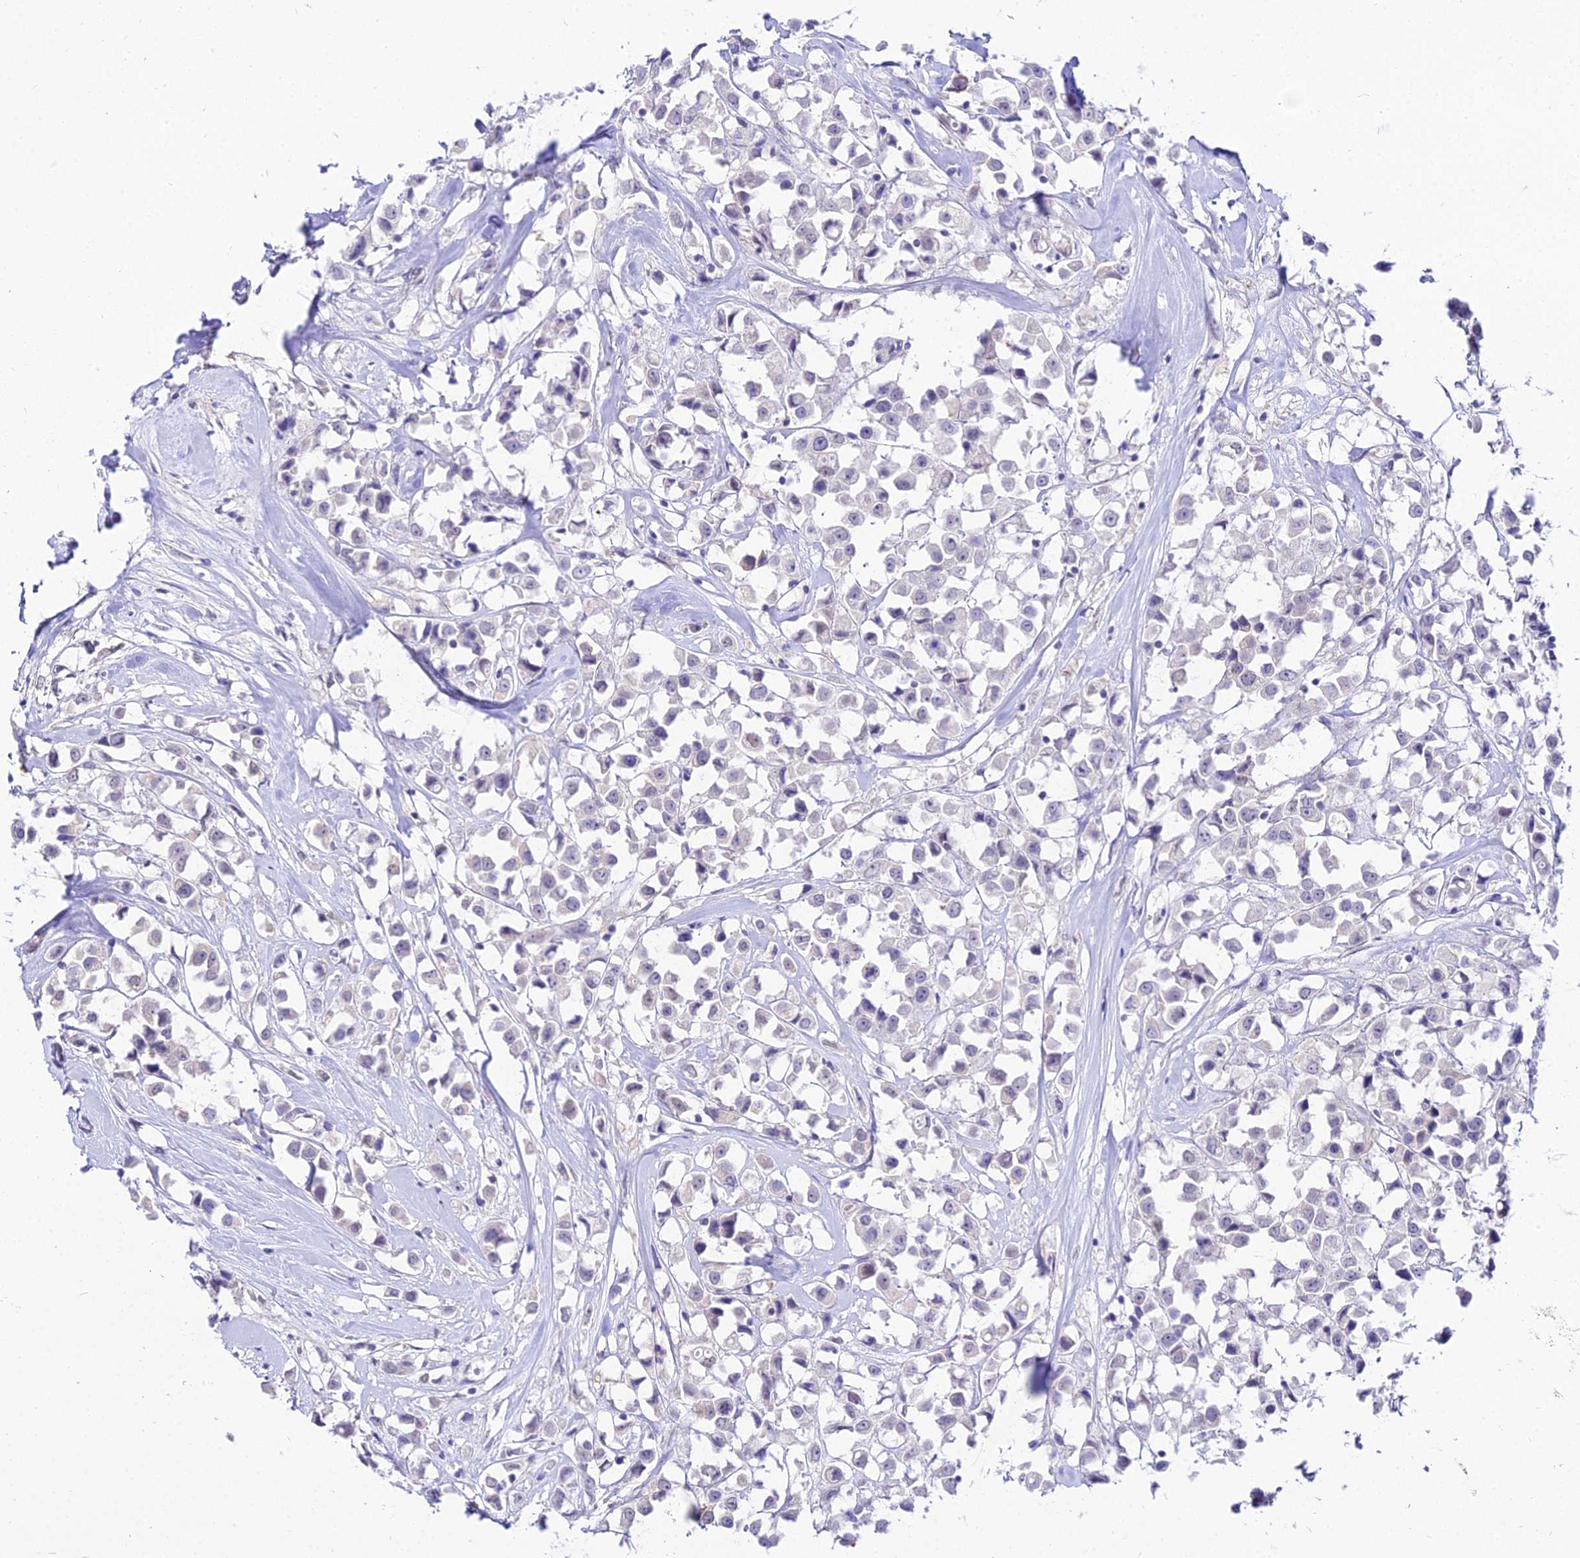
{"staining": {"intensity": "negative", "quantity": "none", "location": "none"}, "tissue": "breast cancer", "cell_type": "Tumor cells", "image_type": "cancer", "snomed": [{"axis": "morphology", "description": "Duct carcinoma"}, {"axis": "topography", "description": "Breast"}], "caption": "Immunohistochemistry (IHC) image of neoplastic tissue: breast infiltrating ductal carcinoma stained with DAB (3,3'-diaminobenzidine) shows no significant protein expression in tumor cells.", "gene": "ATG16L2", "patient": {"sex": "female", "age": 61}}